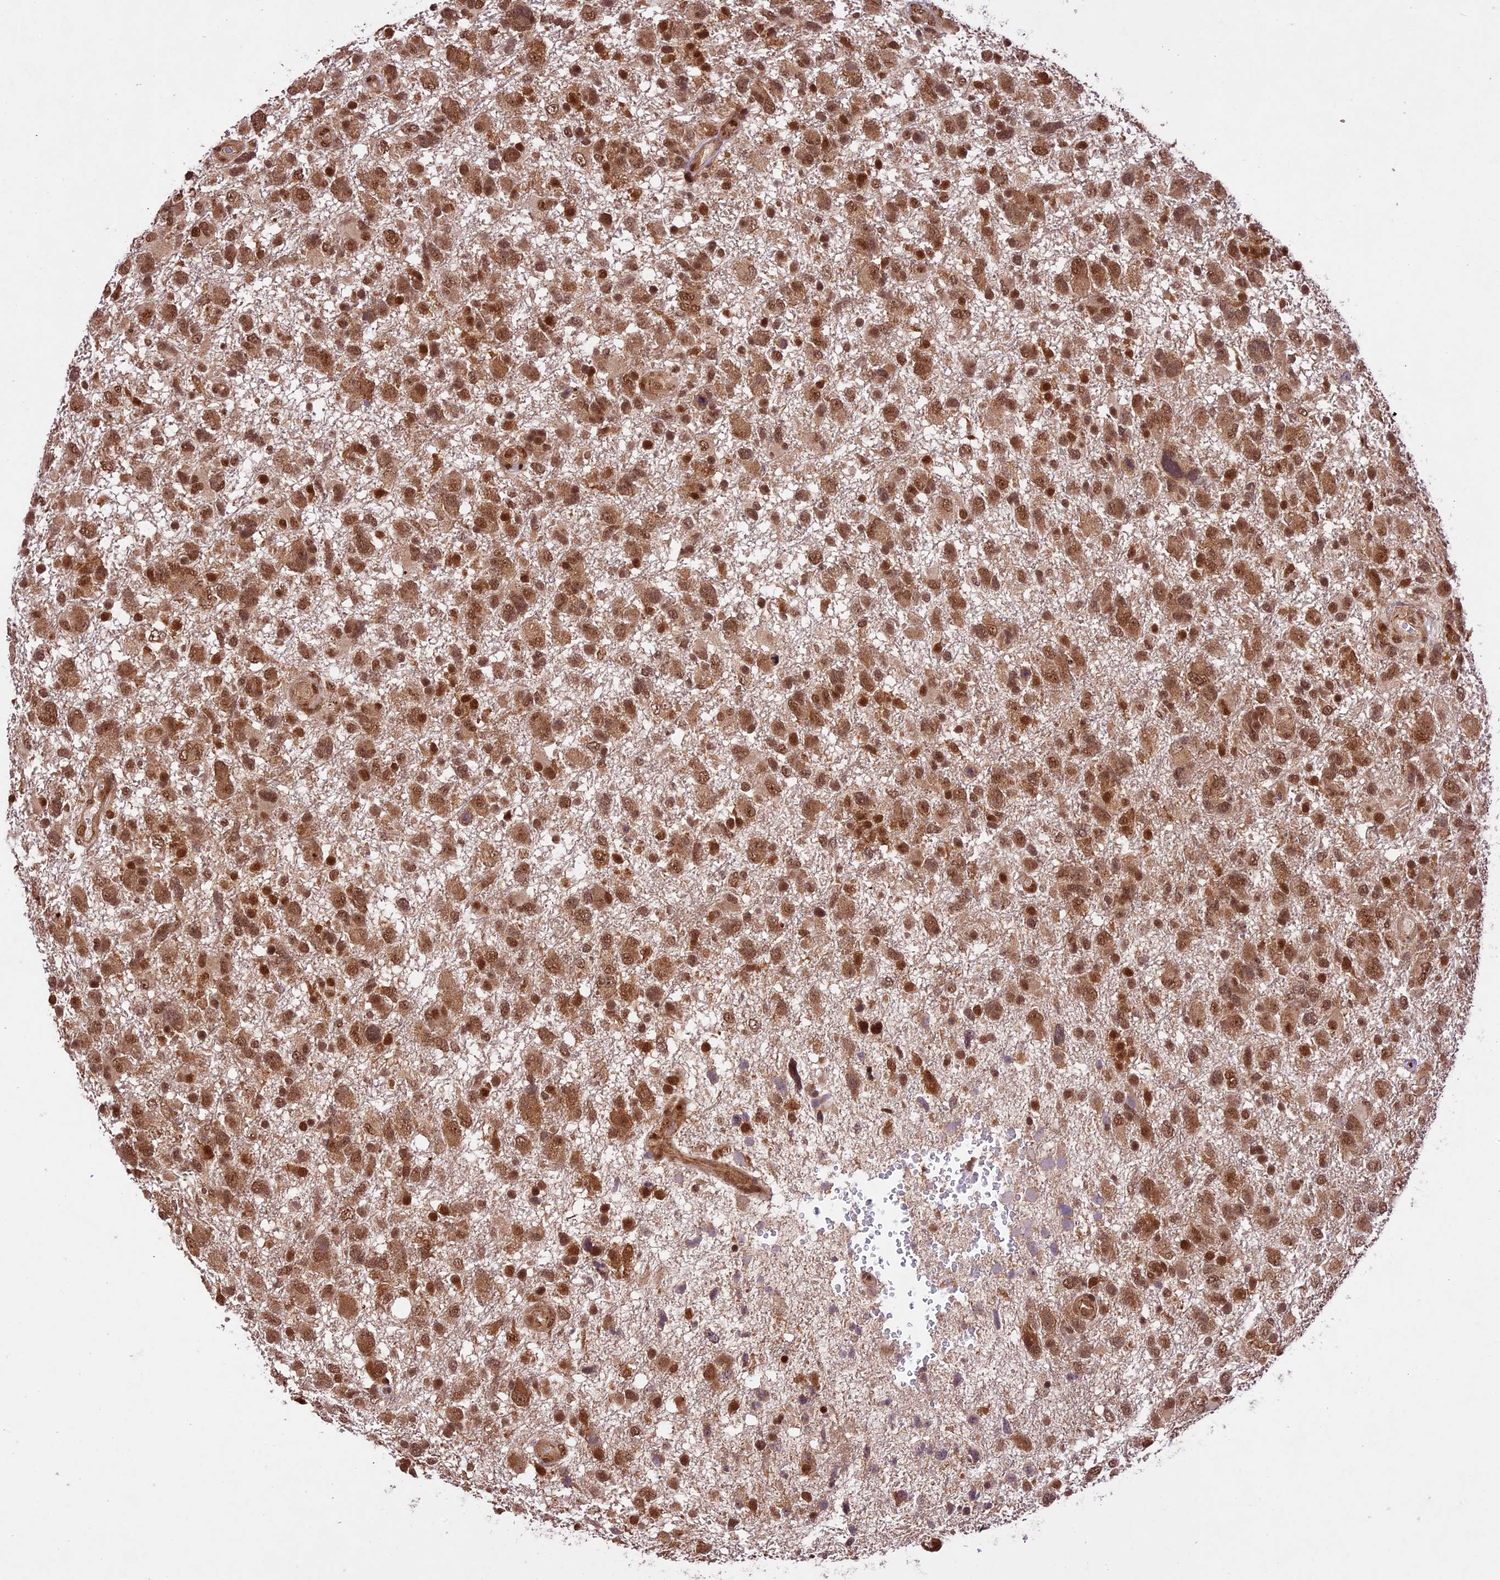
{"staining": {"intensity": "moderate", "quantity": ">75%", "location": "cytoplasmic/membranous,nuclear"}, "tissue": "glioma", "cell_type": "Tumor cells", "image_type": "cancer", "snomed": [{"axis": "morphology", "description": "Glioma, malignant, High grade"}, {"axis": "topography", "description": "Brain"}], "caption": "A high-resolution histopathology image shows immunohistochemistry staining of high-grade glioma (malignant), which displays moderate cytoplasmic/membranous and nuclear expression in approximately >75% of tumor cells. Nuclei are stained in blue.", "gene": "DHX38", "patient": {"sex": "male", "age": 61}}